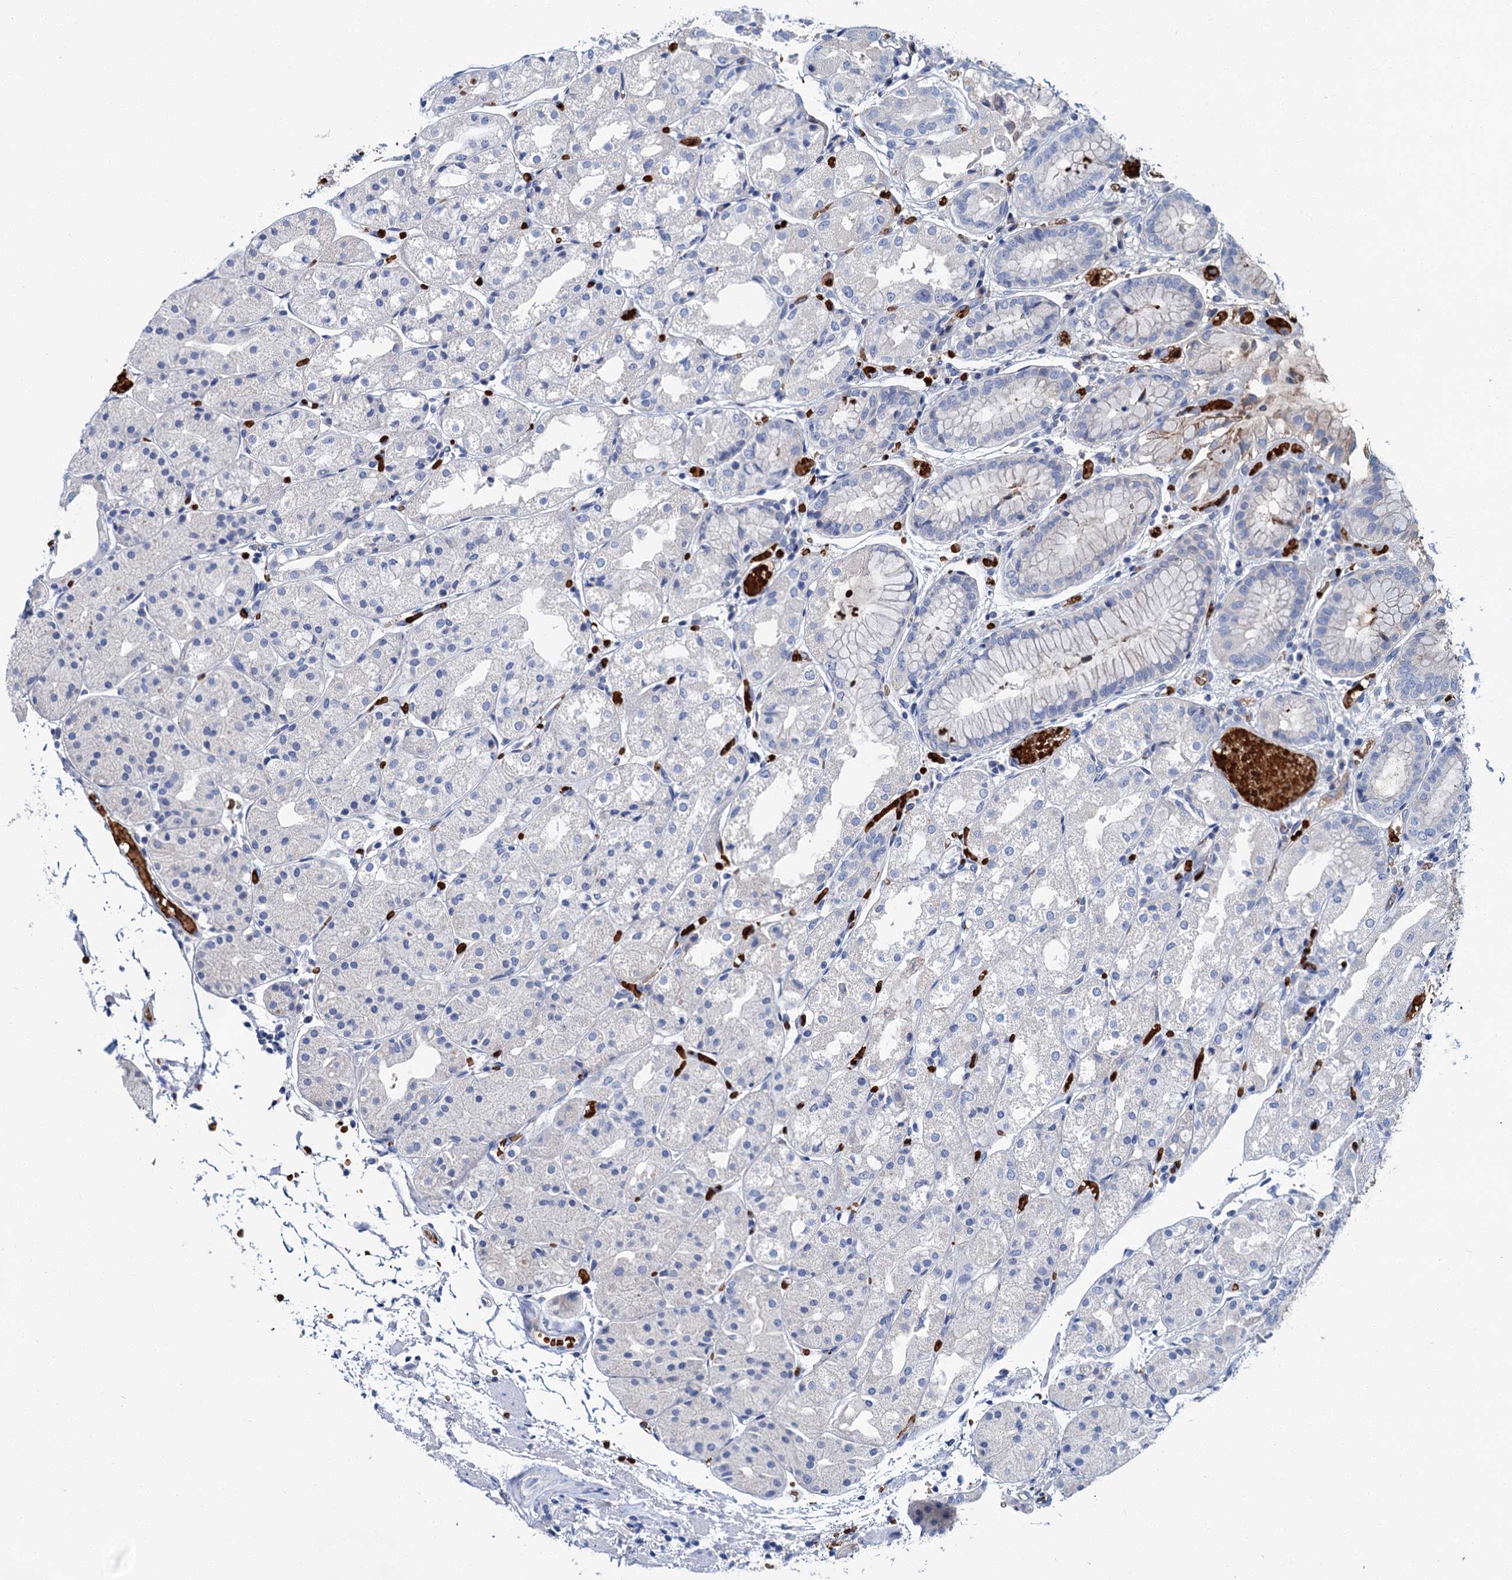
{"staining": {"intensity": "negative", "quantity": "none", "location": "none"}, "tissue": "stomach", "cell_type": "Glandular cells", "image_type": "normal", "snomed": [{"axis": "morphology", "description": "Normal tissue, NOS"}, {"axis": "topography", "description": "Stomach, upper"}], "caption": "Immunohistochemistry (IHC) of unremarkable human stomach demonstrates no positivity in glandular cells. (Stains: DAB (3,3'-diaminobenzidine) immunohistochemistry (IHC) with hematoxylin counter stain, Microscopy: brightfield microscopy at high magnification).", "gene": "ATG2A", "patient": {"sex": "male", "age": 72}}